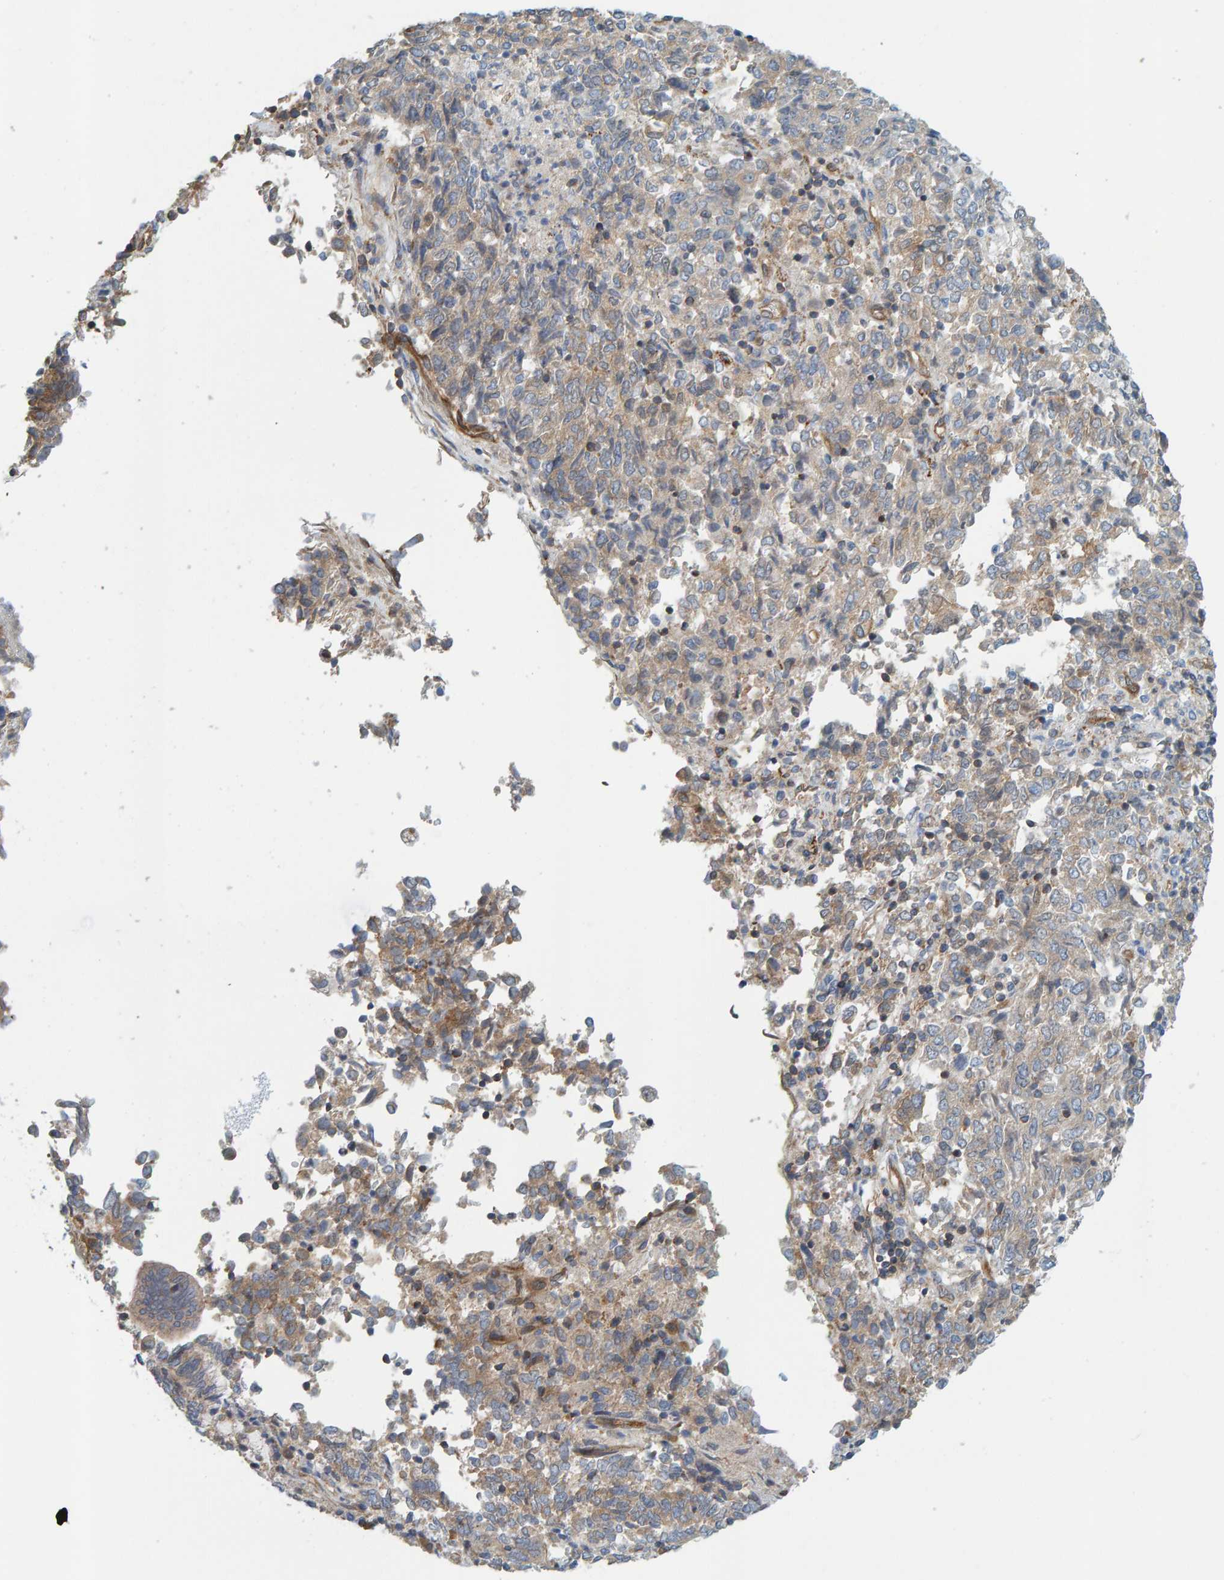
{"staining": {"intensity": "weak", "quantity": "25%-75%", "location": "cytoplasmic/membranous"}, "tissue": "endometrial cancer", "cell_type": "Tumor cells", "image_type": "cancer", "snomed": [{"axis": "morphology", "description": "Adenocarcinoma, NOS"}, {"axis": "topography", "description": "Endometrium"}], "caption": "Endometrial cancer was stained to show a protein in brown. There is low levels of weak cytoplasmic/membranous expression in about 25%-75% of tumor cells.", "gene": "PRKD2", "patient": {"sex": "female", "age": 80}}